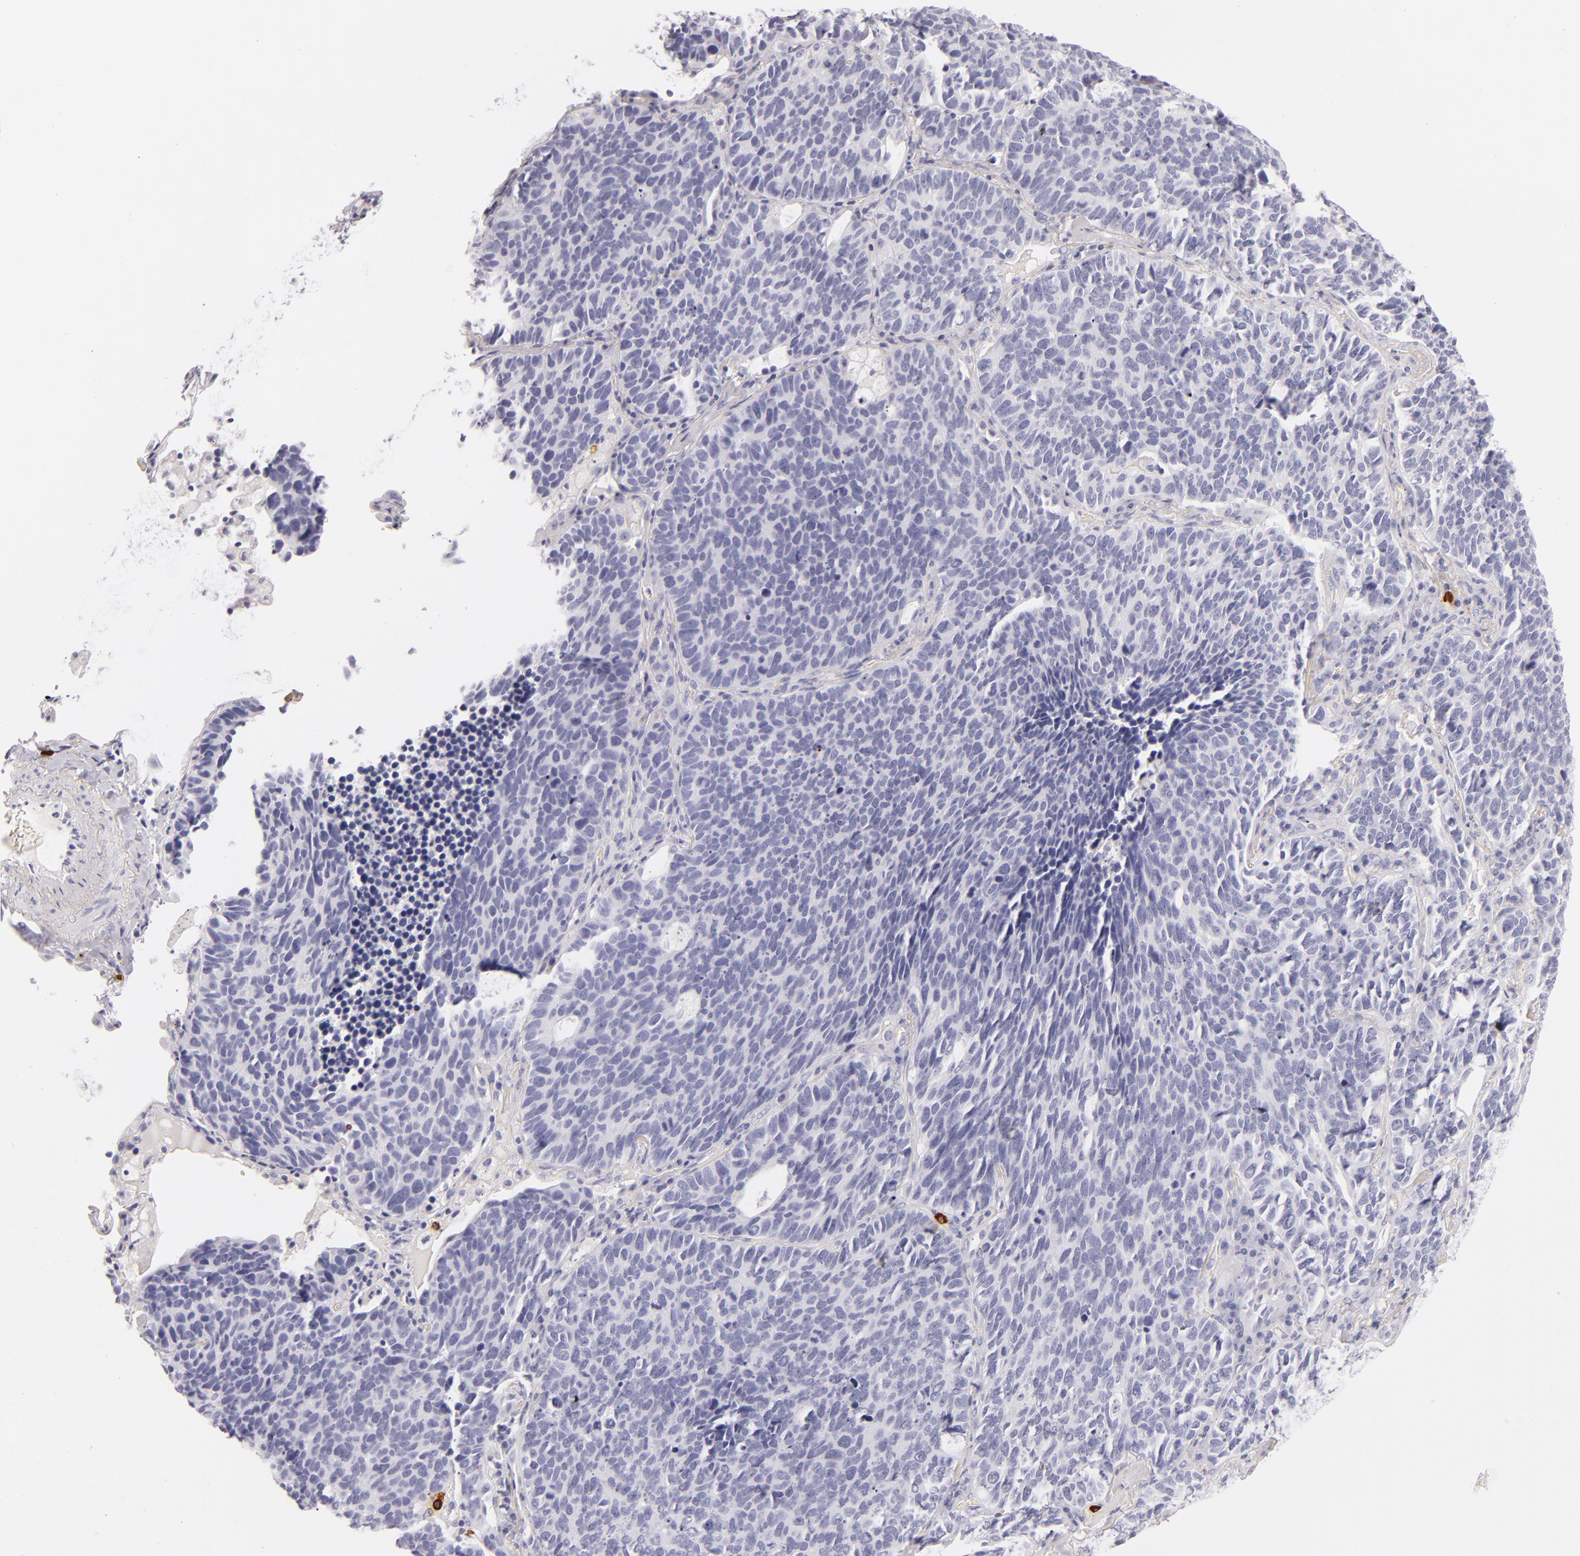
{"staining": {"intensity": "negative", "quantity": "none", "location": "none"}, "tissue": "lung cancer", "cell_type": "Tumor cells", "image_type": "cancer", "snomed": [{"axis": "morphology", "description": "Neoplasm, malignant, NOS"}, {"axis": "topography", "description": "Lung"}], "caption": "Human lung cancer stained for a protein using IHC shows no expression in tumor cells.", "gene": "TPSD1", "patient": {"sex": "female", "age": 75}}